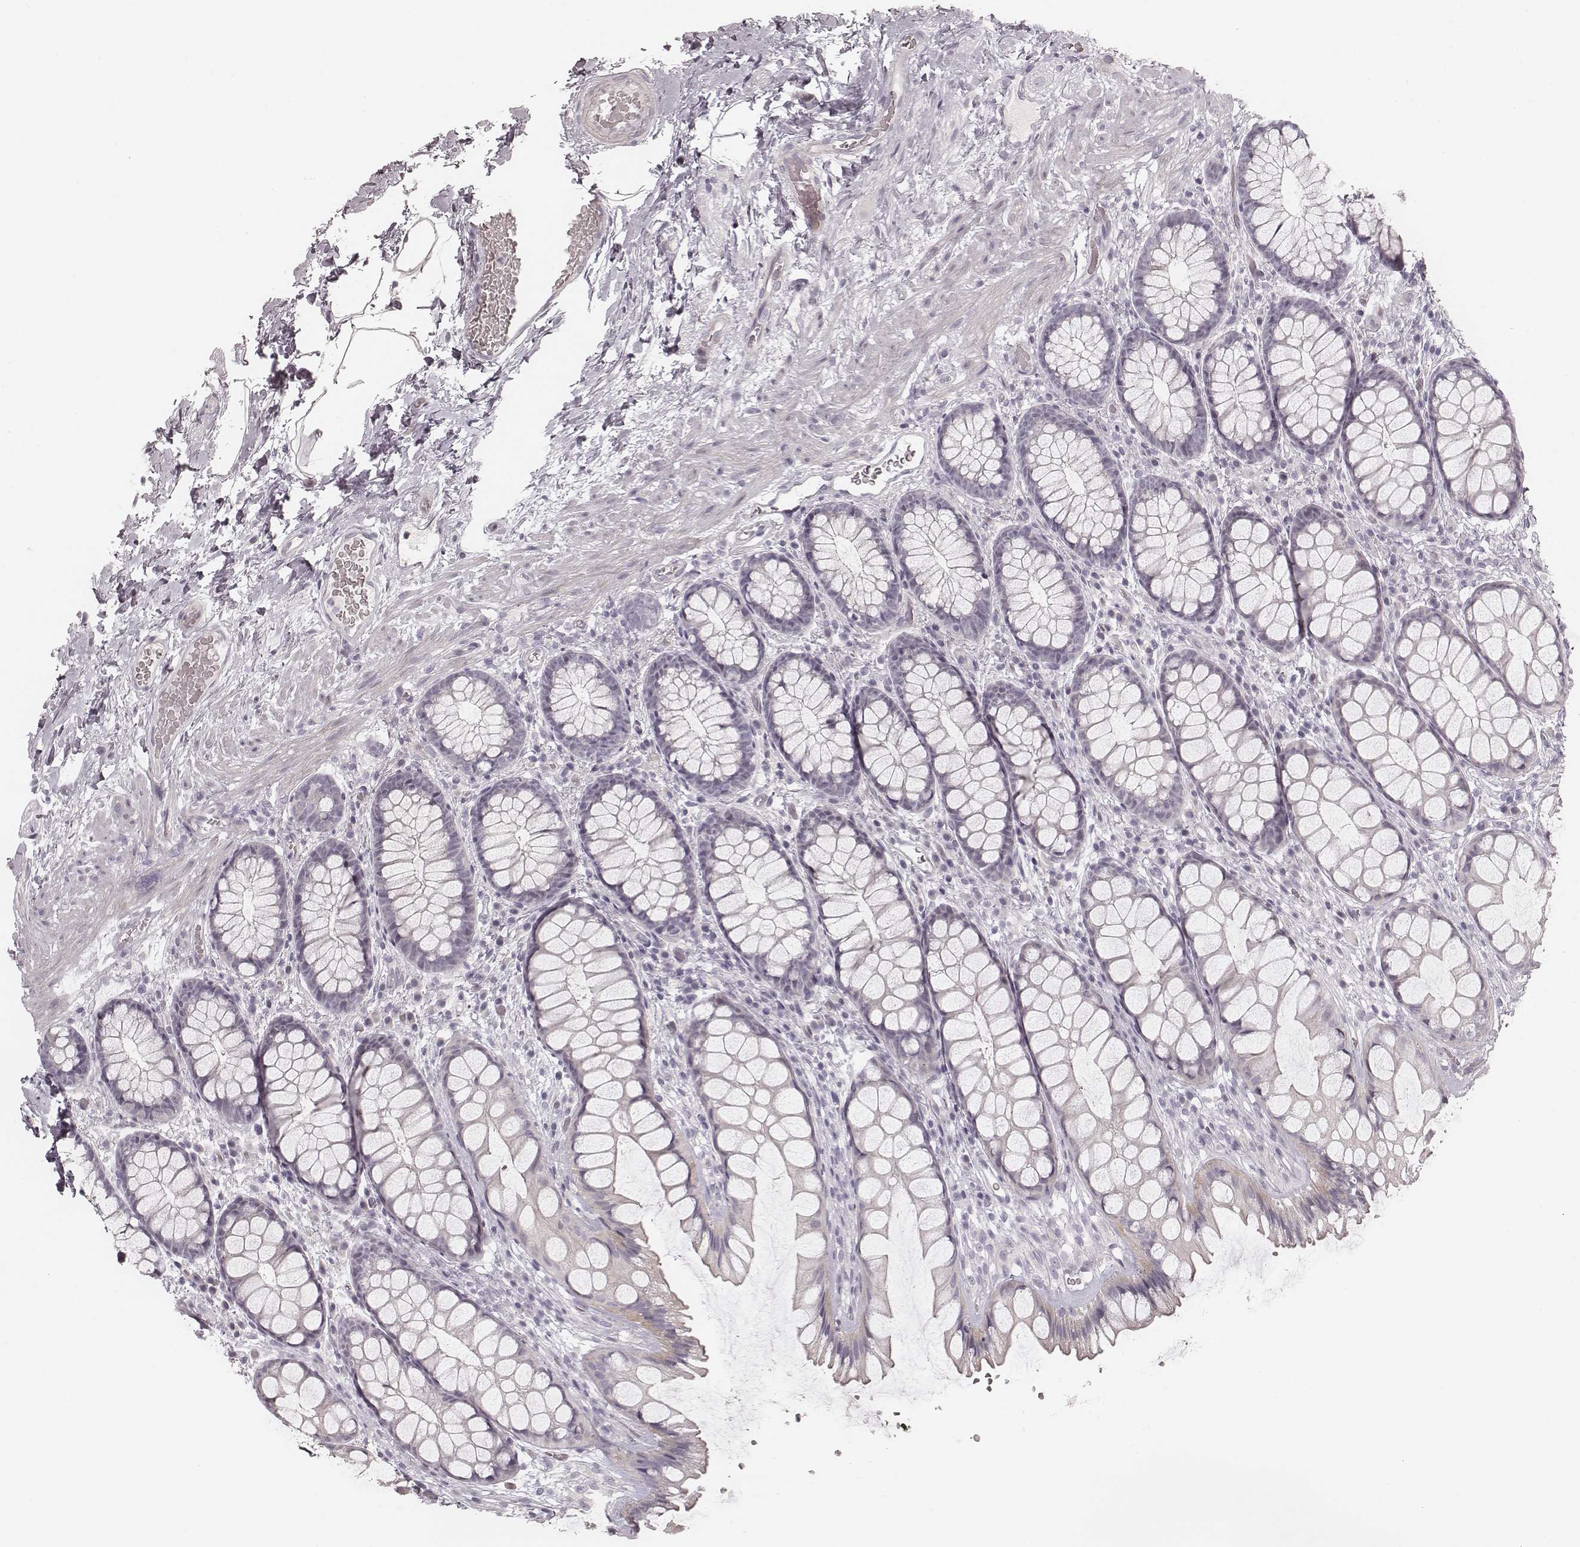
{"staining": {"intensity": "negative", "quantity": "none", "location": "none"}, "tissue": "rectum", "cell_type": "Glandular cells", "image_type": "normal", "snomed": [{"axis": "morphology", "description": "Normal tissue, NOS"}, {"axis": "topography", "description": "Rectum"}], "caption": "Protein analysis of normal rectum demonstrates no significant staining in glandular cells.", "gene": "SPATA24", "patient": {"sex": "female", "age": 62}}